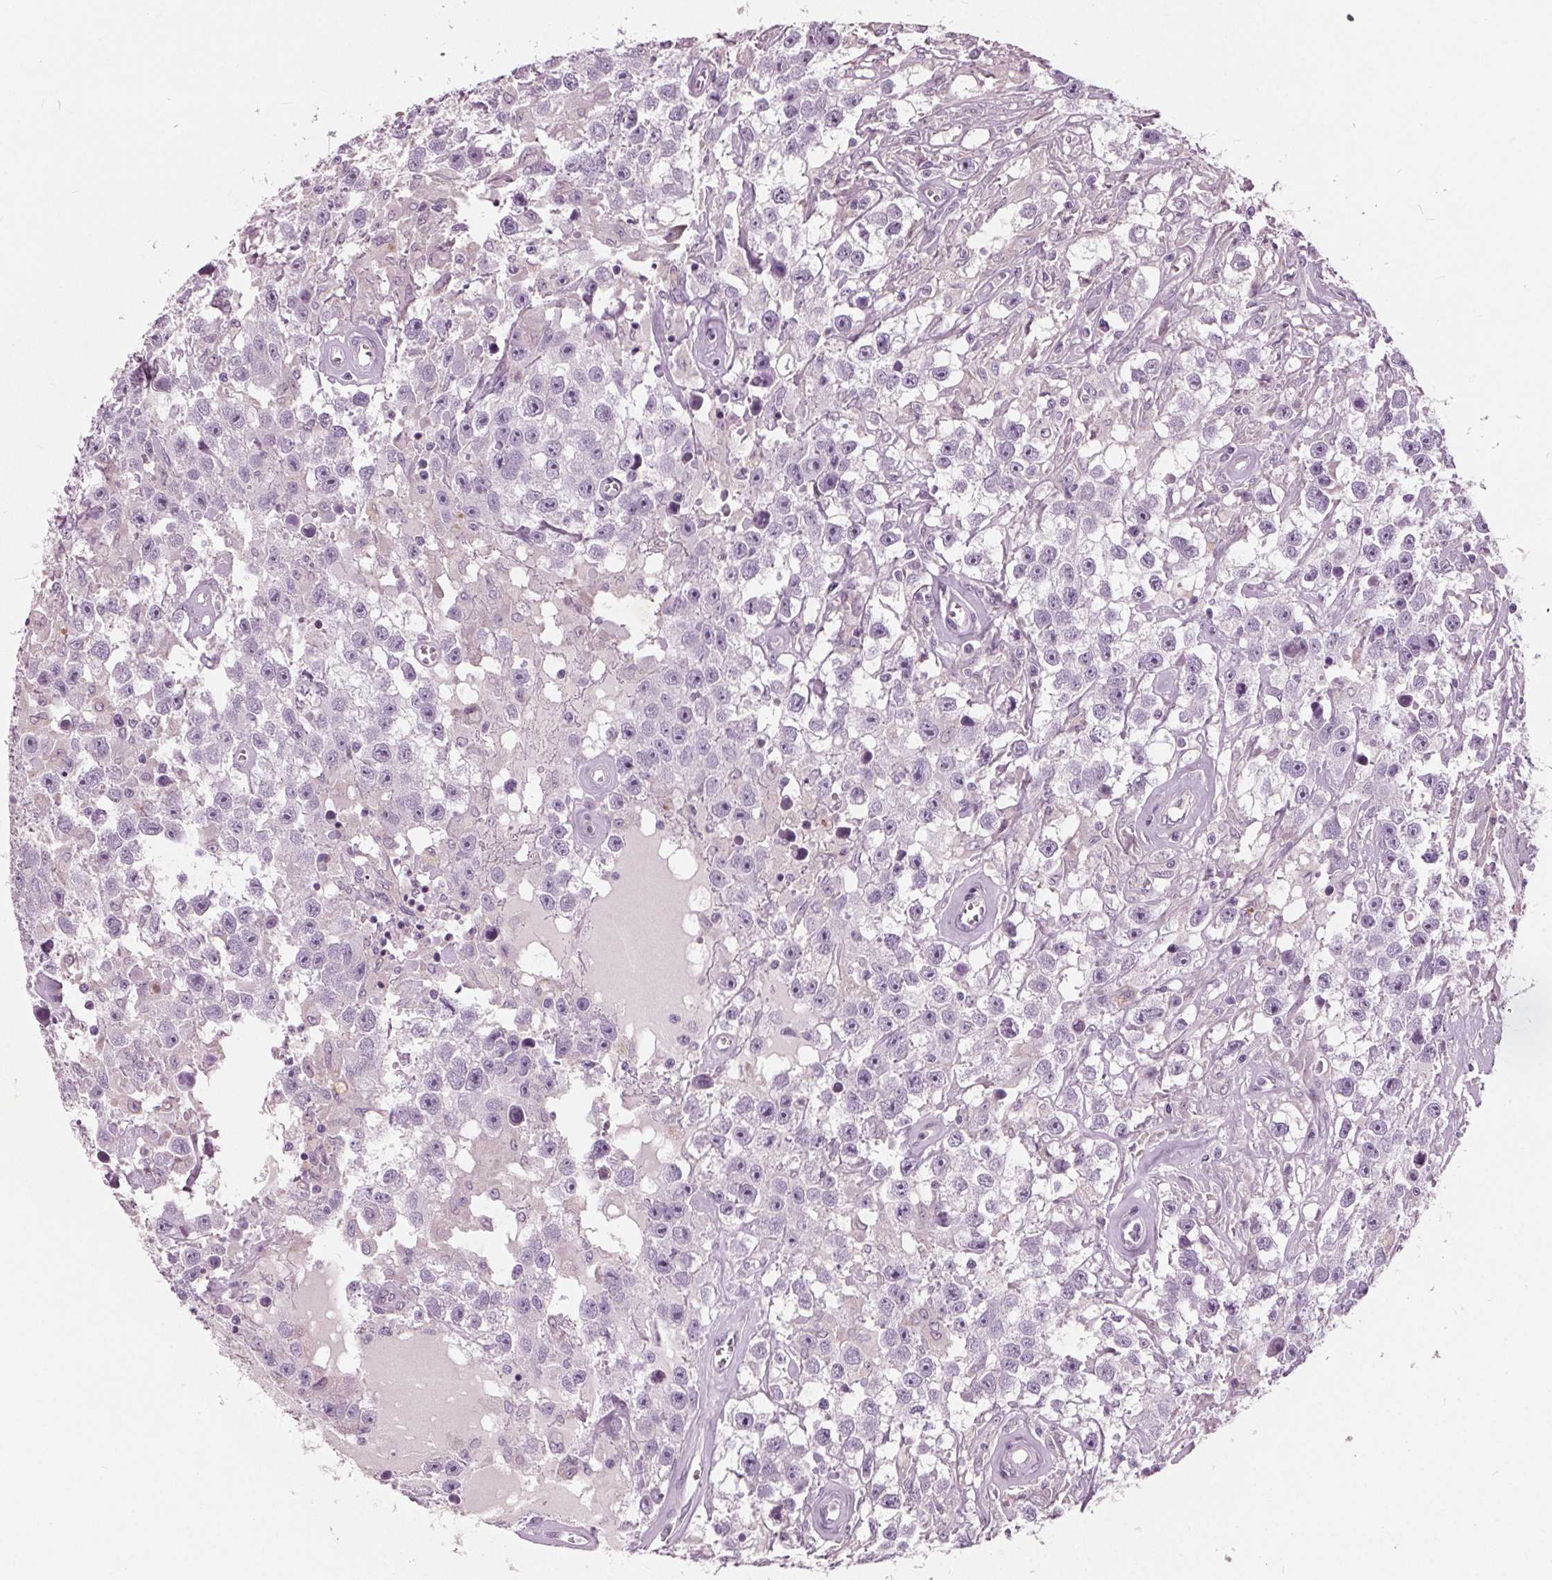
{"staining": {"intensity": "negative", "quantity": "none", "location": "none"}, "tissue": "testis cancer", "cell_type": "Tumor cells", "image_type": "cancer", "snomed": [{"axis": "morphology", "description": "Seminoma, NOS"}, {"axis": "topography", "description": "Testis"}], "caption": "Protein analysis of testis seminoma shows no significant positivity in tumor cells.", "gene": "TKFC", "patient": {"sex": "male", "age": 43}}